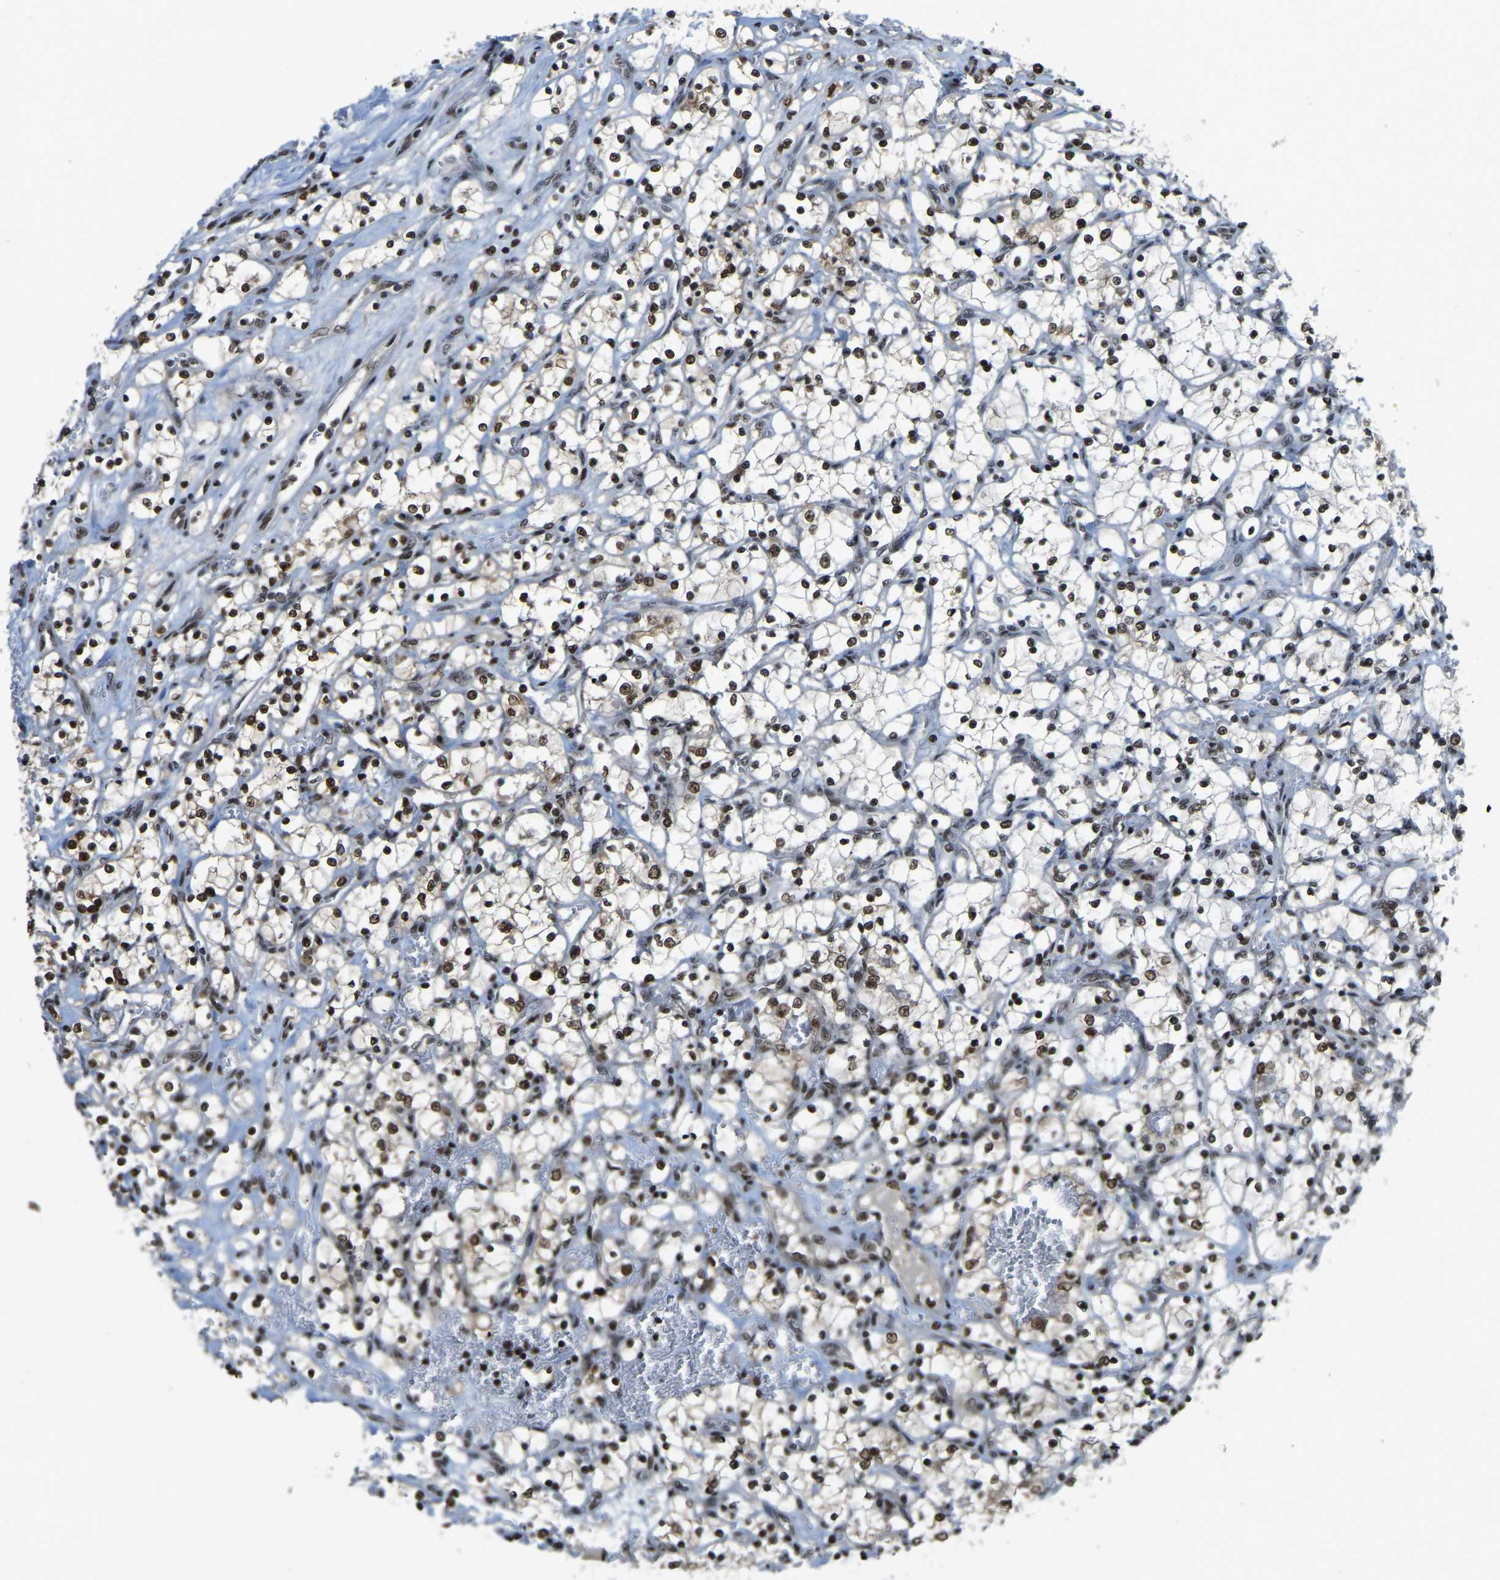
{"staining": {"intensity": "strong", "quantity": ">75%", "location": "nuclear"}, "tissue": "renal cancer", "cell_type": "Tumor cells", "image_type": "cancer", "snomed": [{"axis": "morphology", "description": "Adenocarcinoma, NOS"}, {"axis": "topography", "description": "Kidney"}], "caption": "This is an image of immunohistochemistry staining of renal cancer (adenocarcinoma), which shows strong staining in the nuclear of tumor cells.", "gene": "TBL1XR1", "patient": {"sex": "female", "age": 69}}